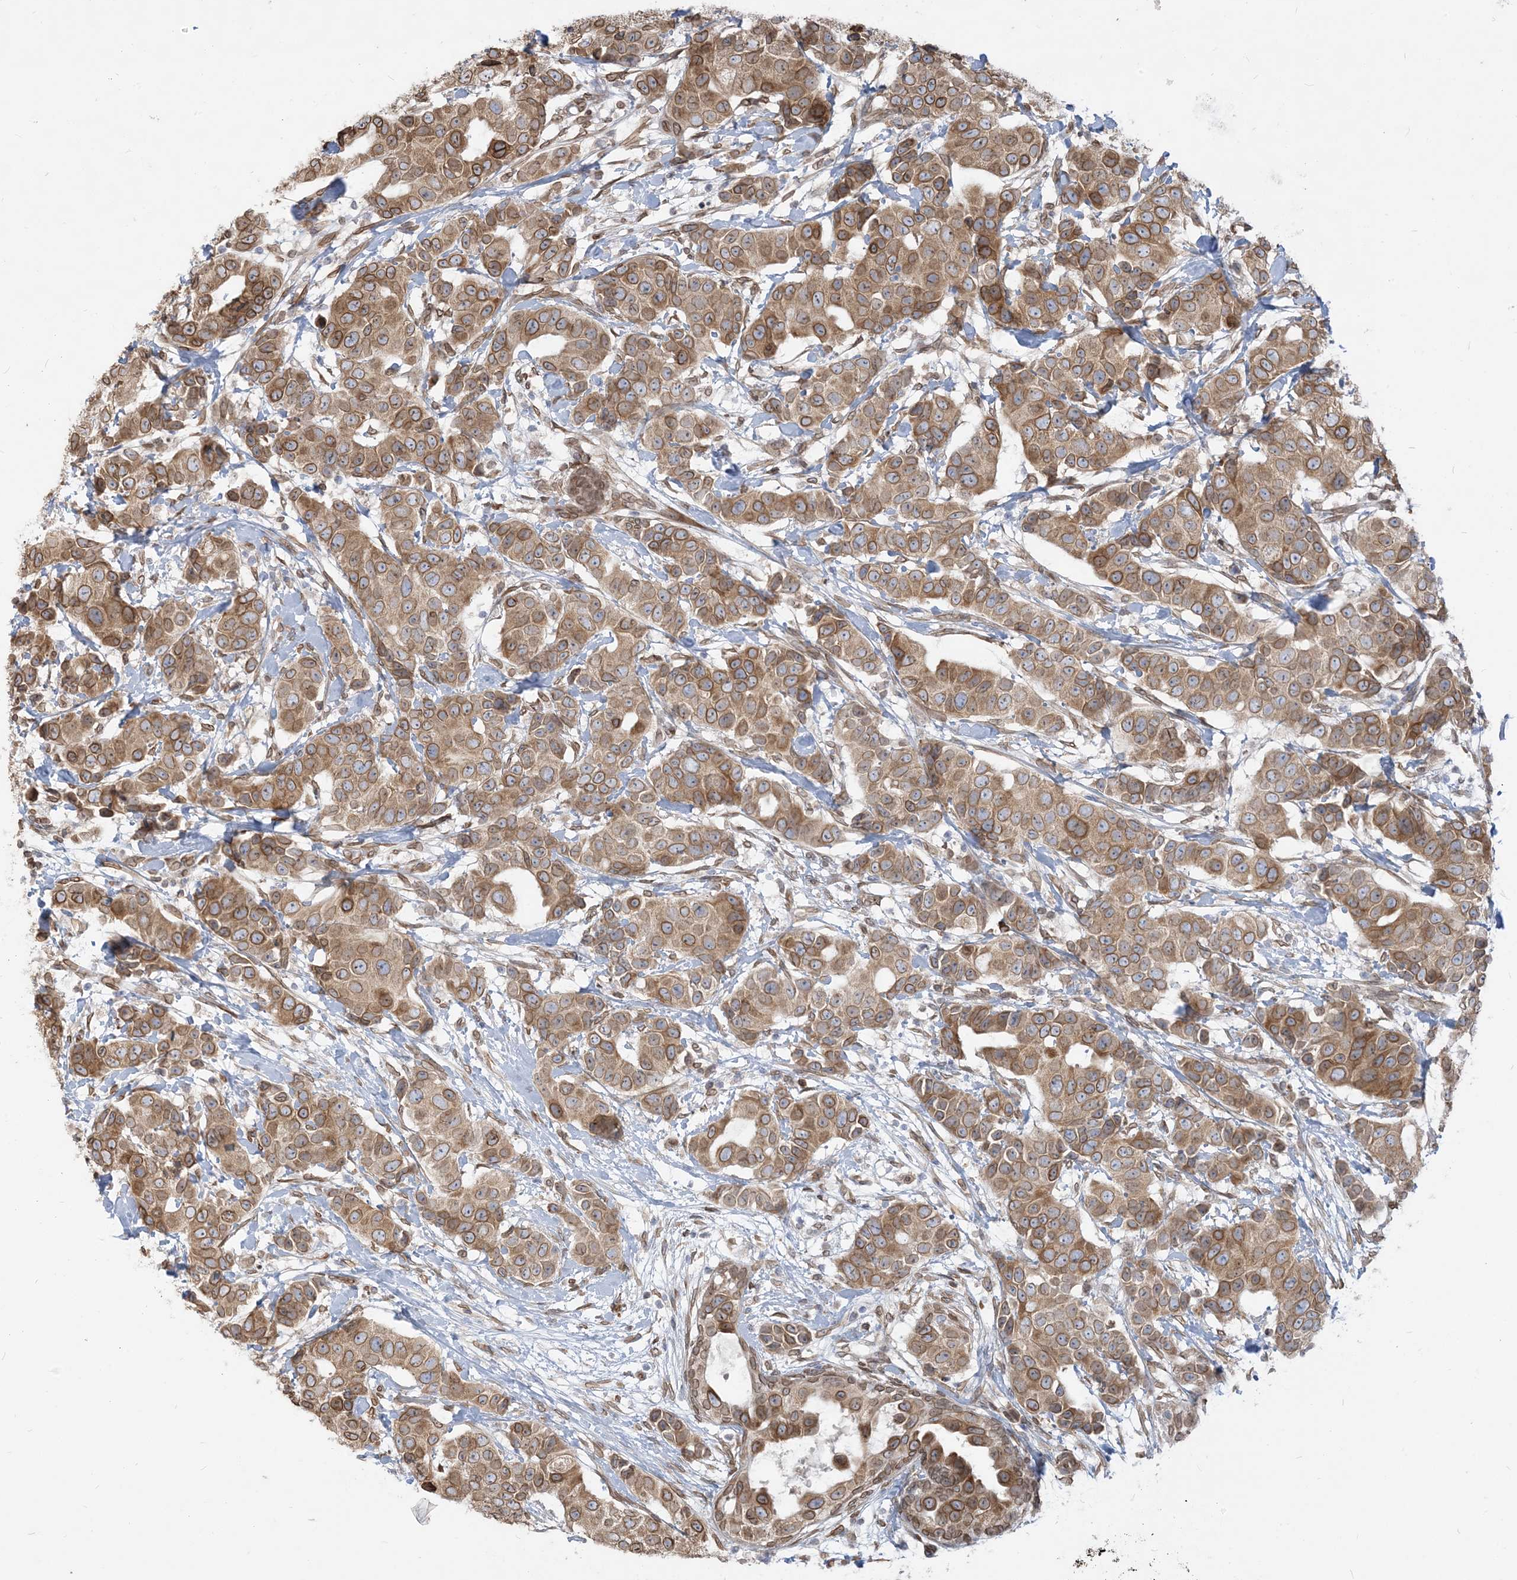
{"staining": {"intensity": "moderate", "quantity": ">75%", "location": "cytoplasmic/membranous,nuclear"}, "tissue": "breast cancer", "cell_type": "Tumor cells", "image_type": "cancer", "snomed": [{"axis": "morphology", "description": "Normal tissue, NOS"}, {"axis": "morphology", "description": "Duct carcinoma"}, {"axis": "topography", "description": "Breast"}], "caption": "A histopathology image of human breast cancer stained for a protein demonstrates moderate cytoplasmic/membranous and nuclear brown staining in tumor cells. (IHC, brightfield microscopy, high magnification).", "gene": "WWP1", "patient": {"sex": "female", "age": 39}}